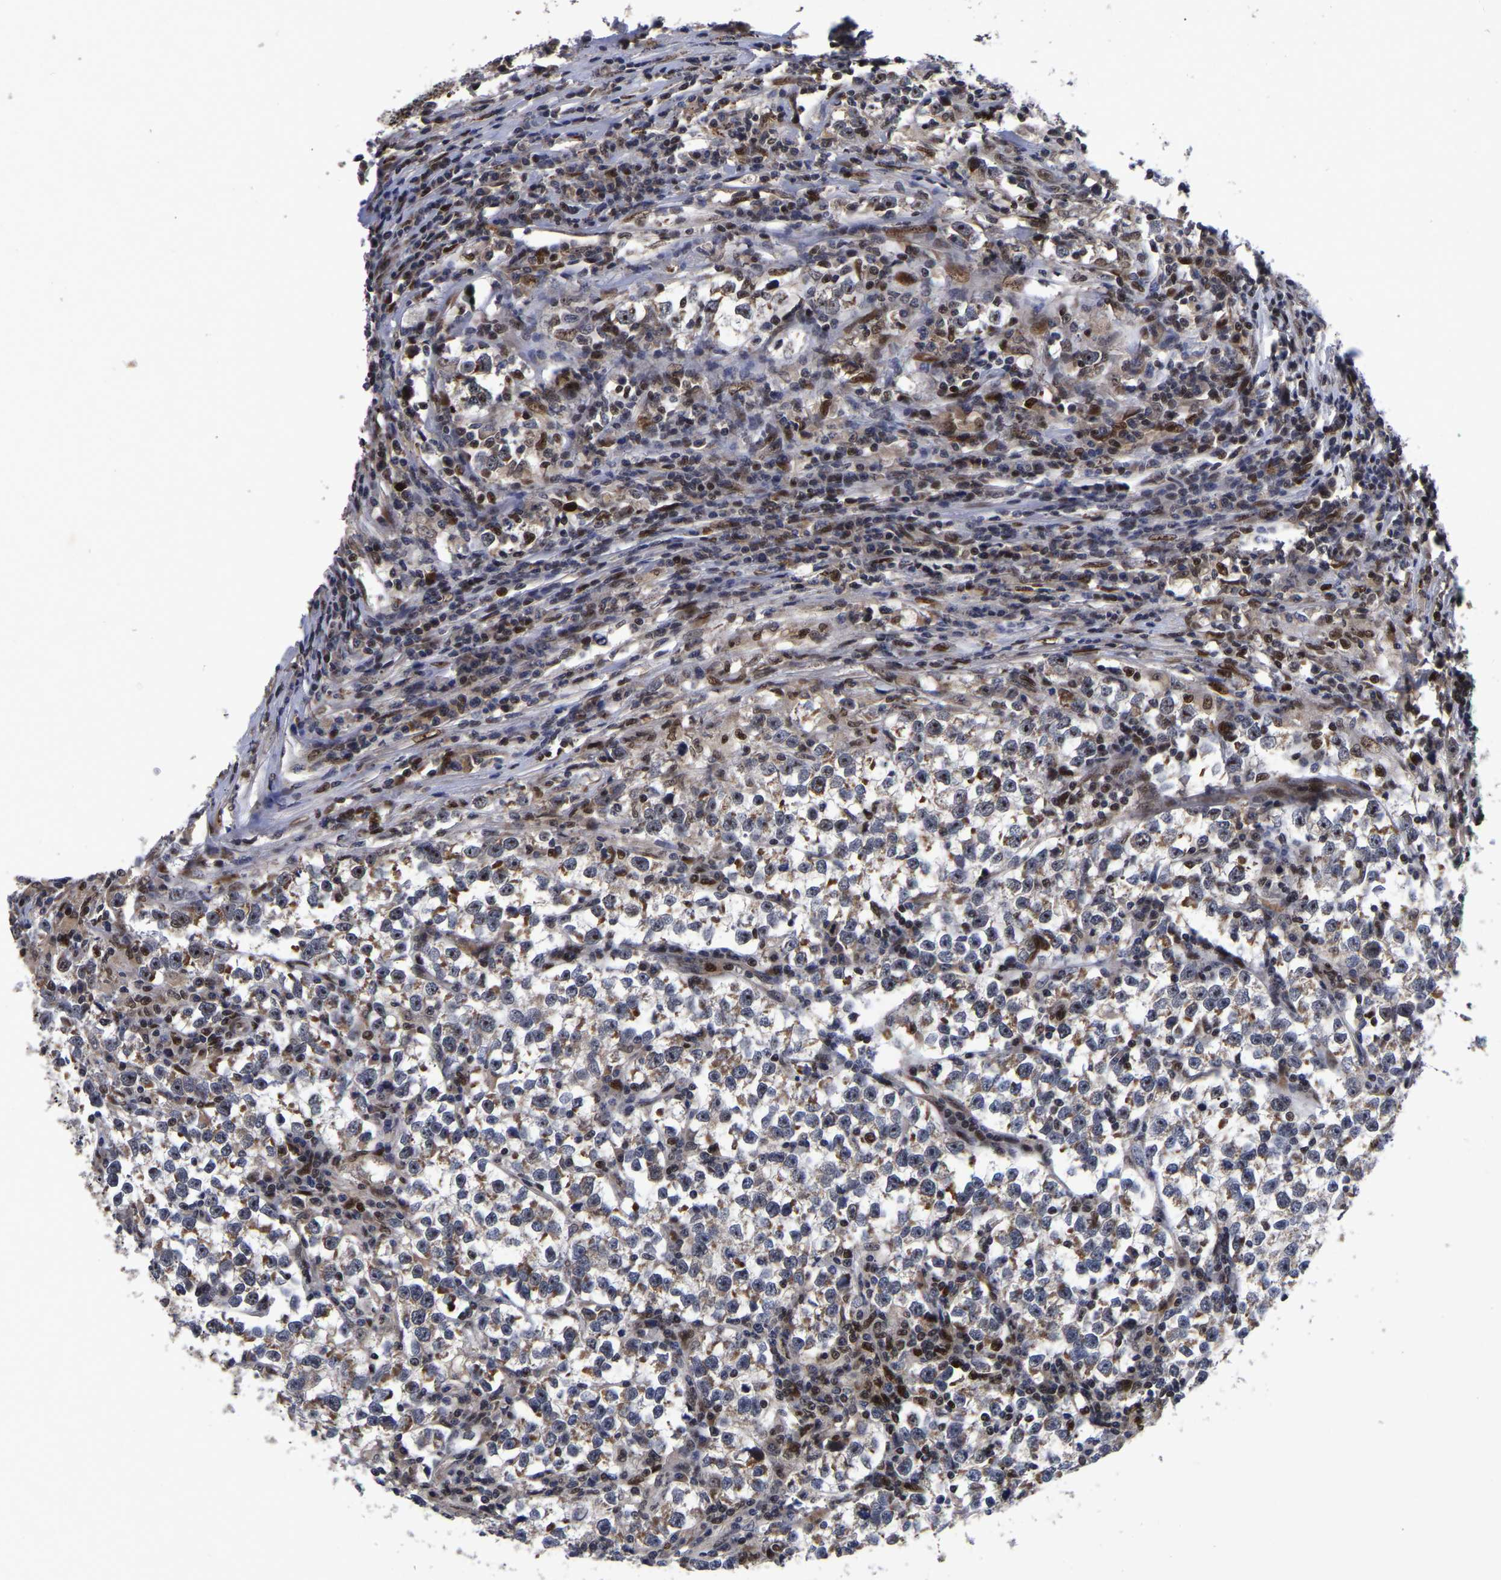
{"staining": {"intensity": "strong", "quantity": "25%-75%", "location": "nuclear"}, "tissue": "testis cancer", "cell_type": "Tumor cells", "image_type": "cancer", "snomed": [{"axis": "morphology", "description": "Normal tissue, NOS"}, {"axis": "morphology", "description": "Seminoma, NOS"}, {"axis": "topography", "description": "Testis"}], "caption": "Immunohistochemical staining of human testis cancer reveals strong nuclear protein positivity in approximately 25%-75% of tumor cells.", "gene": "JUNB", "patient": {"sex": "male", "age": 43}}